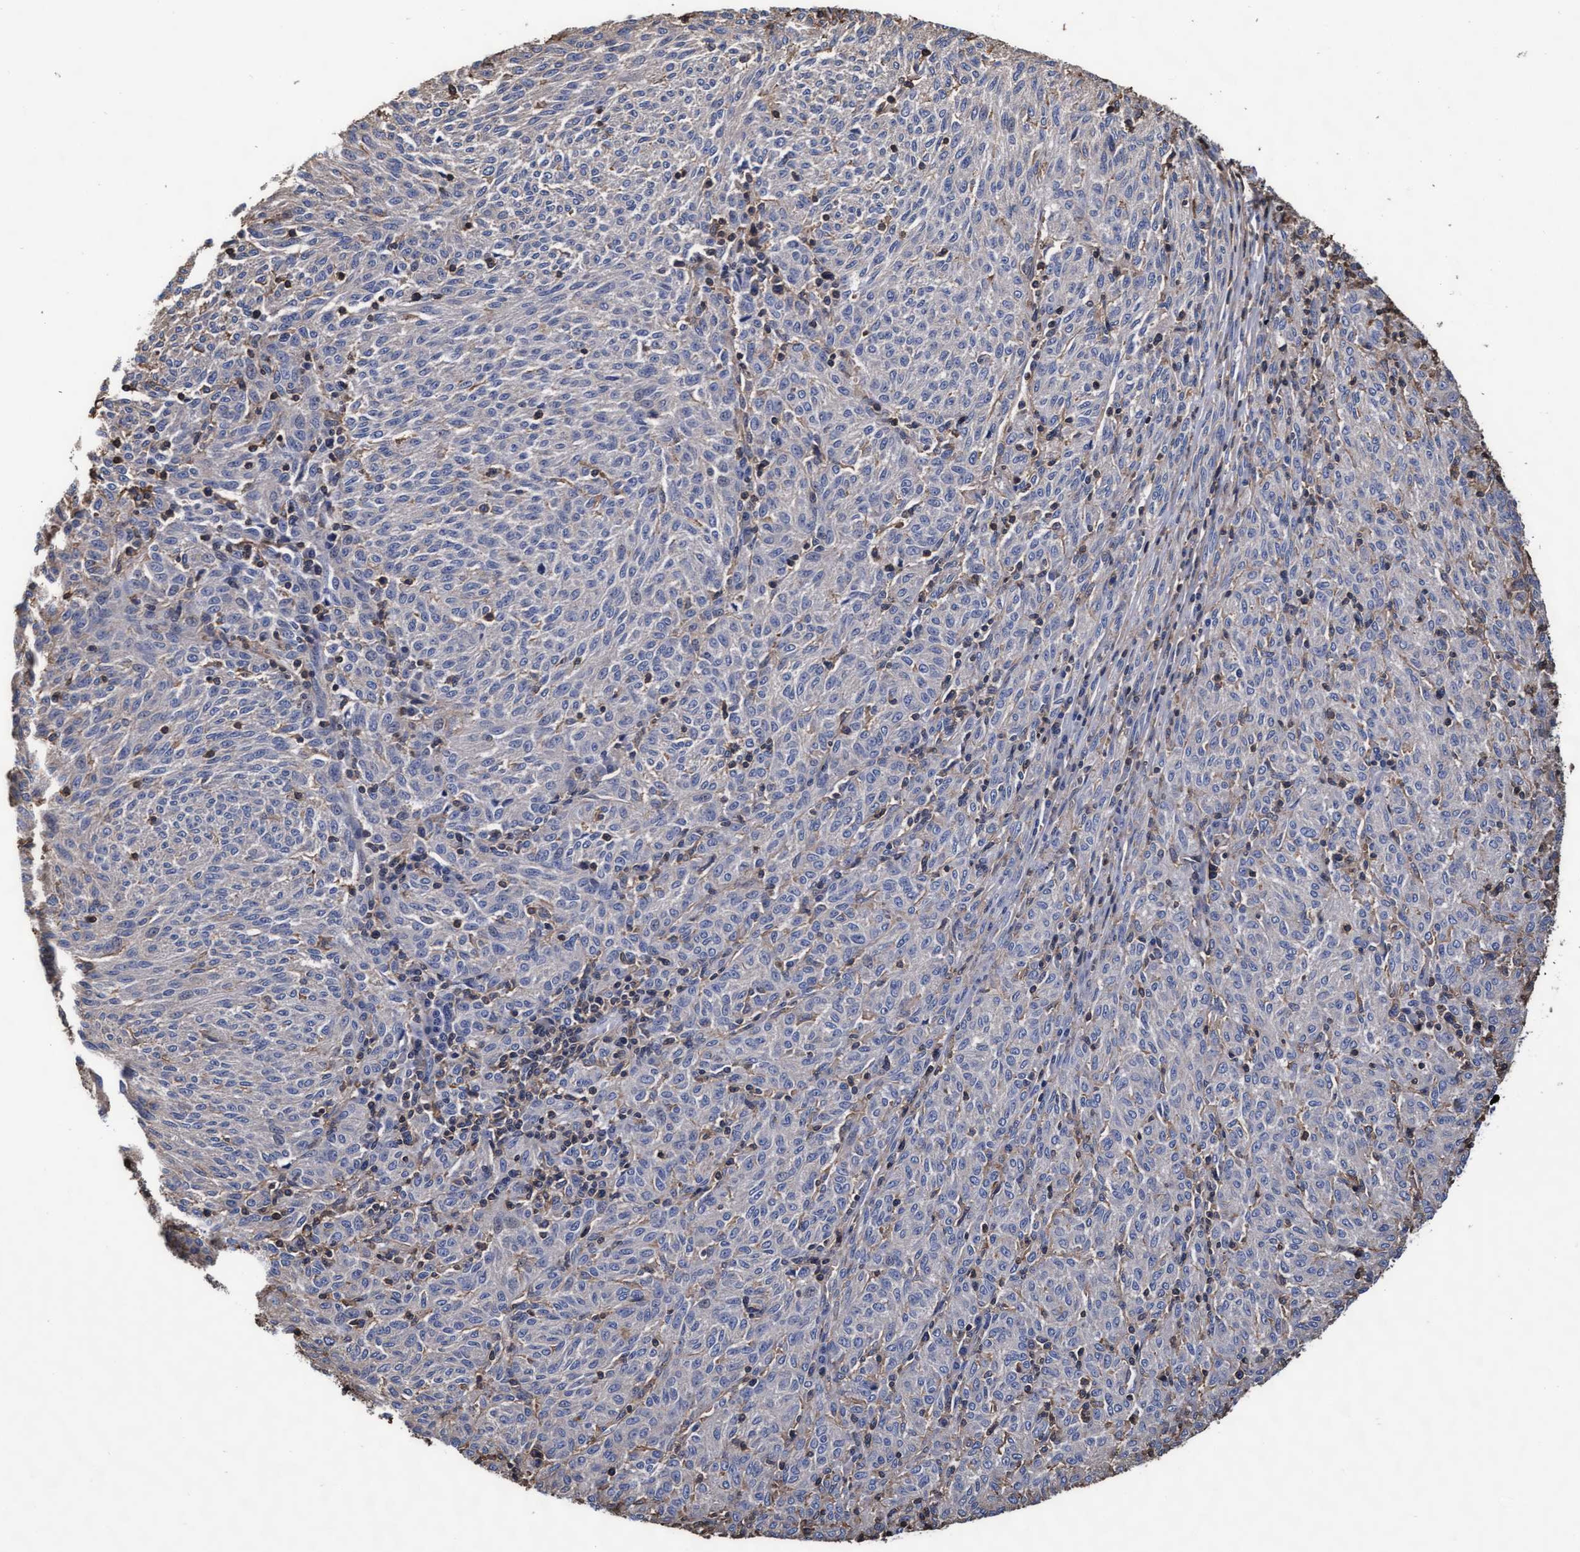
{"staining": {"intensity": "negative", "quantity": "none", "location": "none"}, "tissue": "melanoma", "cell_type": "Tumor cells", "image_type": "cancer", "snomed": [{"axis": "morphology", "description": "Malignant melanoma, NOS"}, {"axis": "topography", "description": "Skin"}], "caption": "Immunohistochemistry image of malignant melanoma stained for a protein (brown), which displays no expression in tumor cells. (DAB (3,3'-diaminobenzidine) immunohistochemistry (IHC) visualized using brightfield microscopy, high magnification).", "gene": "GRHPR", "patient": {"sex": "female", "age": 72}}